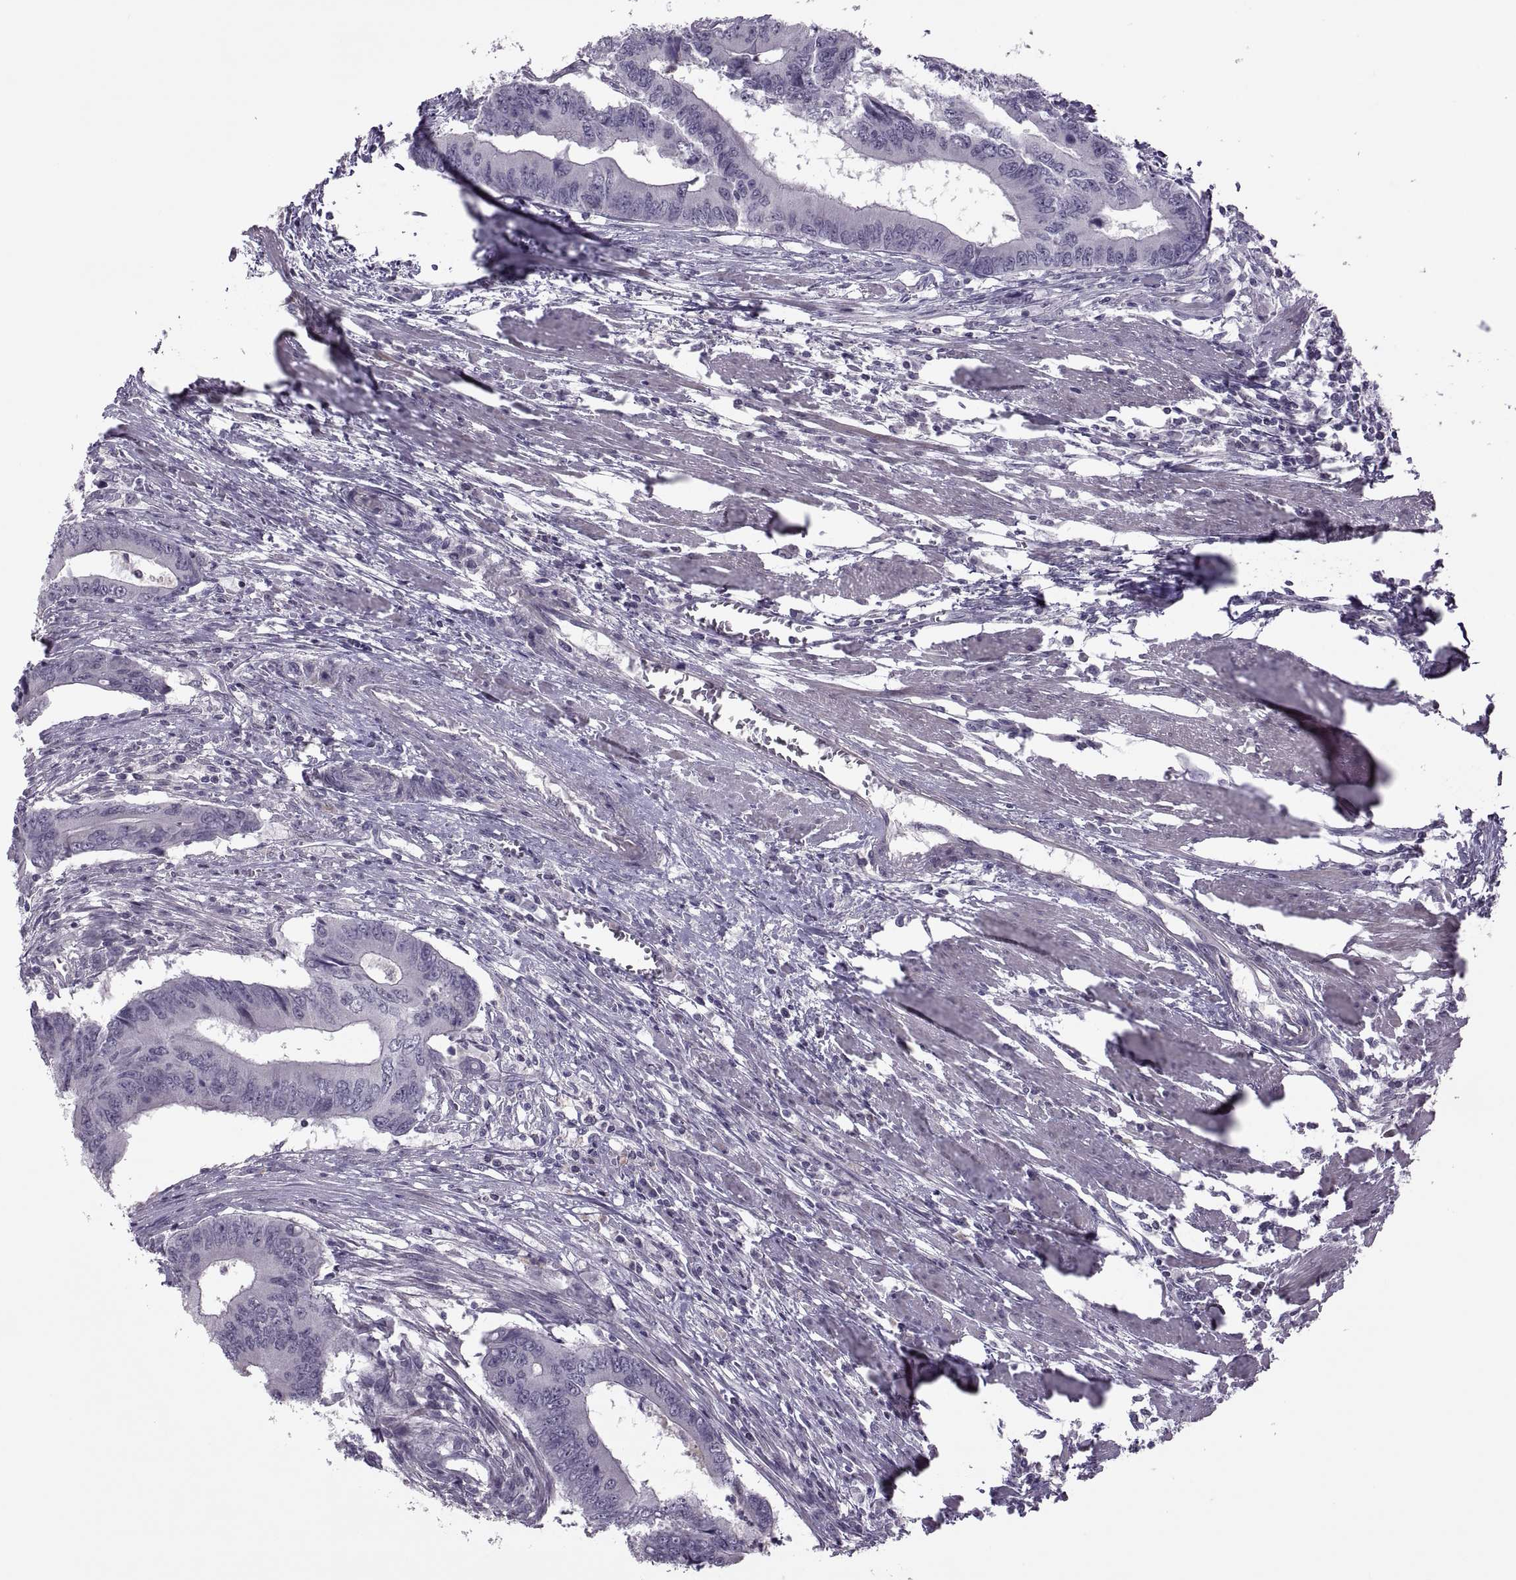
{"staining": {"intensity": "negative", "quantity": "none", "location": "none"}, "tissue": "colorectal cancer", "cell_type": "Tumor cells", "image_type": "cancer", "snomed": [{"axis": "morphology", "description": "Adenocarcinoma, NOS"}, {"axis": "topography", "description": "Colon"}], "caption": "Protein analysis of colorectal cancer shows no significant positivity in tumor cells.", "gene": "ODF3", "patient": {"sex": "male", "age": 53}}